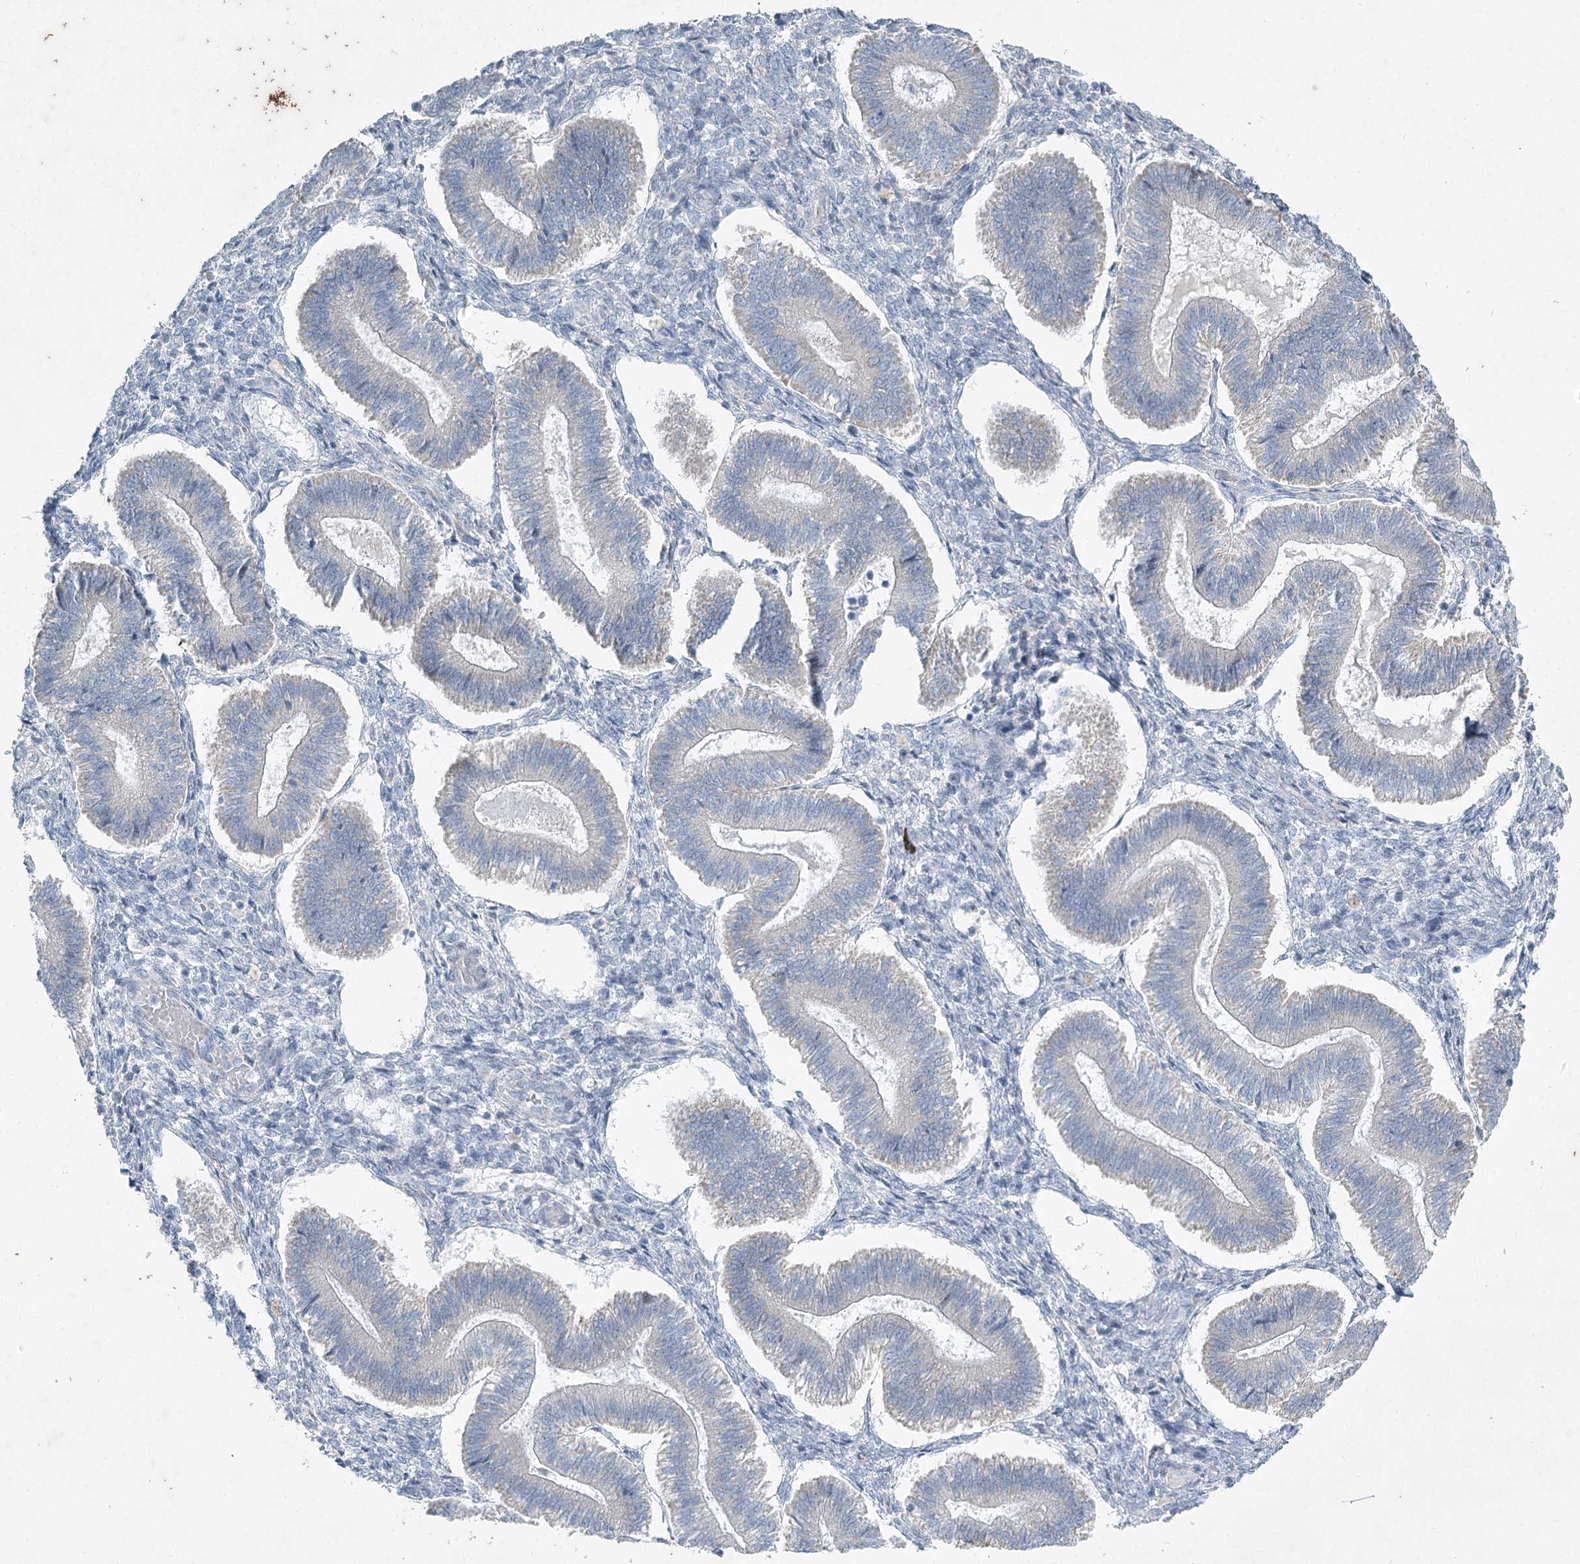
{"staining": {"intensity": "negative", "quantity": "none", "location": "none"}, "tissue": "endometrium", "cell_type": "Cells in endometrial stroma", "image_type": "normal", "snomed": [{"axis": "morphology", "description": "Normal tissue, NOS"}, {"axis": "topography", "description": "Endometrium"}], "caption": "The micrograph reveals no staining of cells in endometrial stroma in normal endometrium. (DAB (3,3'-diaminobenzidine) immunohistochemistry (IHC) with hematoxylin counter stain).", "gene": "ABITRAM", "patient": {"sex": "female", "age": 25}}